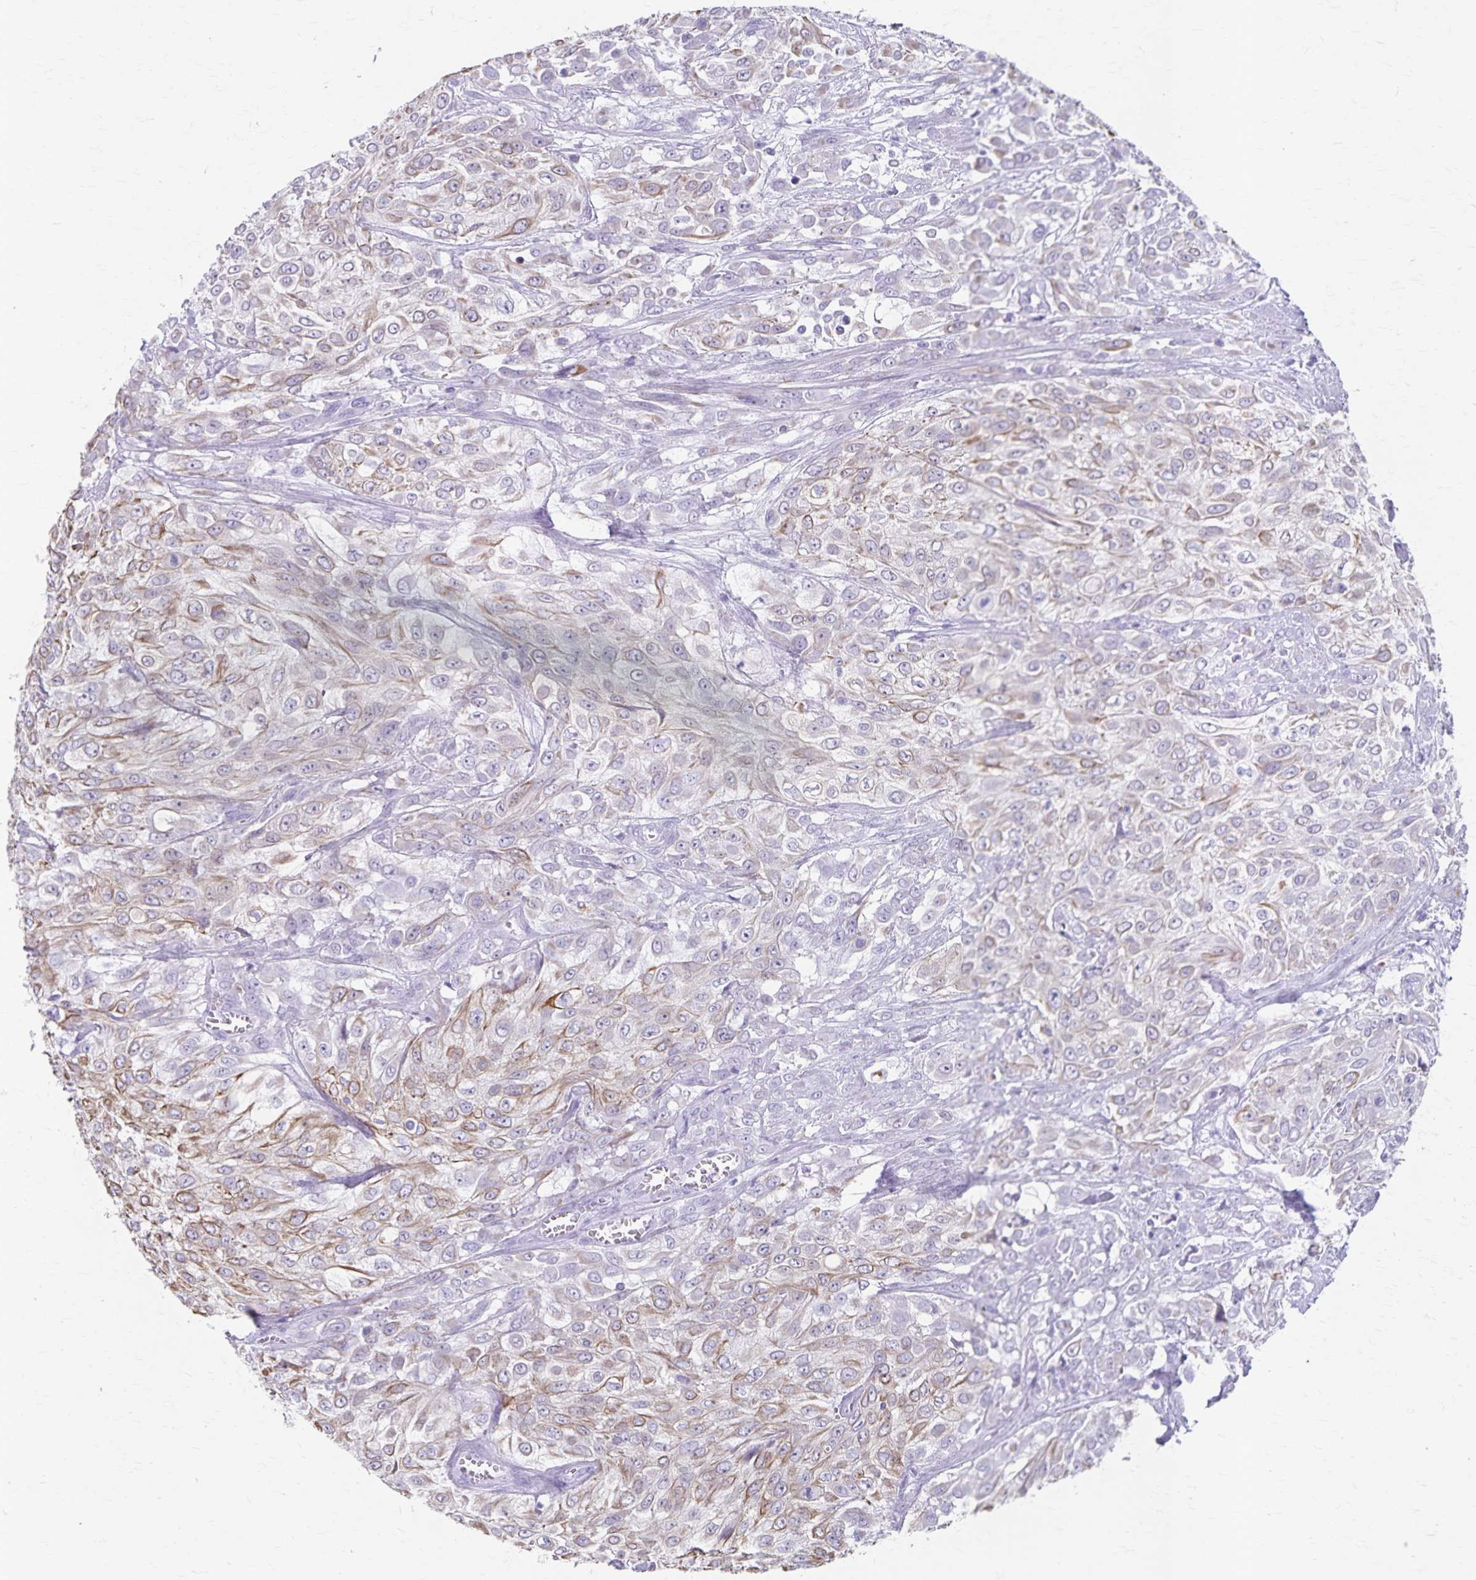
{"staining": {"intensity": "moderate", "quantity": "25%-75%", "location": "cytoplasmic/membranous"}, "tissue": "urothelial cancer", "cell_type": "Tumor cells", "image_type": "cancer", "snomed": [{"axis": "morphology", "description": "Urothelial carcinoma, High grade"}, {"axis": "topography", "description": "Urinary bladder"}], "caption": "Protein staining of high-grade urothelial carcinoma tissue displays moderate cytoplasmic/membranous staining in about 25%-75% of tumor cells.", "gene": "GPBAR1", "patient": {"sex": "male", "age": 57}}